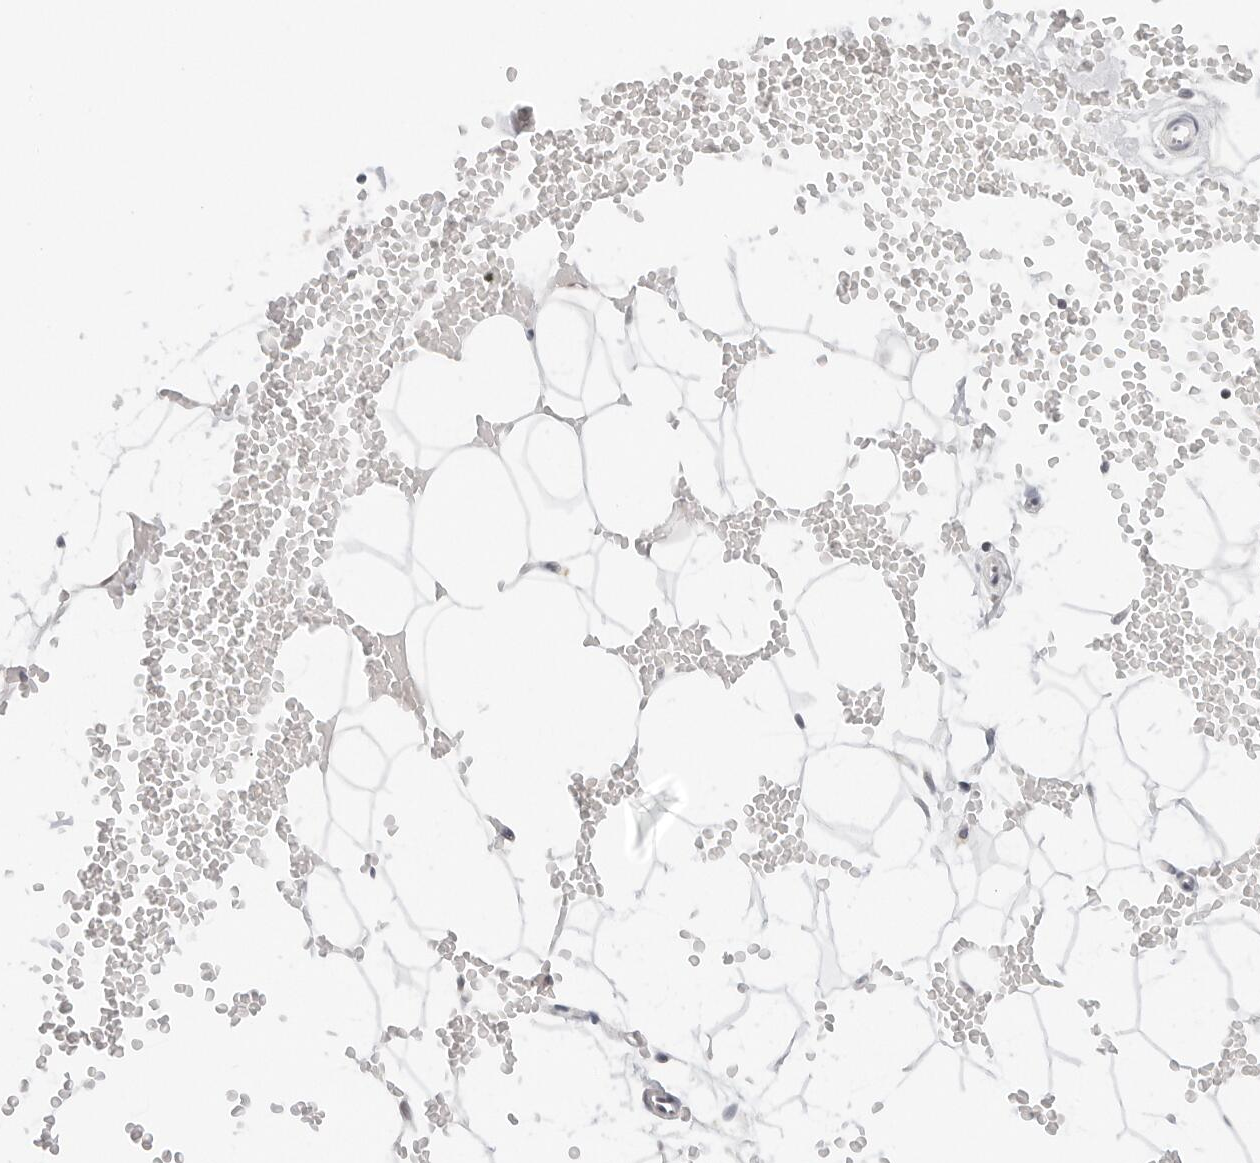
{"staining": {"intensity": "moderate", "quantity": ">75%", "location": "cytoplasmic/membranous"}, "tissue": "adipose tissue", "cell_type": "Adipocytes", "image_type": "normal", "snomed": [{"axis": "morphology", "description": "Normal tissue, NOS"}, {"axis": "topography", "description": "Breast"}], "caption": "IHC image of normal human adipose tissue stained for a protein (brown), which shows medium levels of moderate cytoplasmic/membranous staining in about >75% of adipocytes.", "gene": "NEO1", "patient": {"sex": "female", "age": 23}}